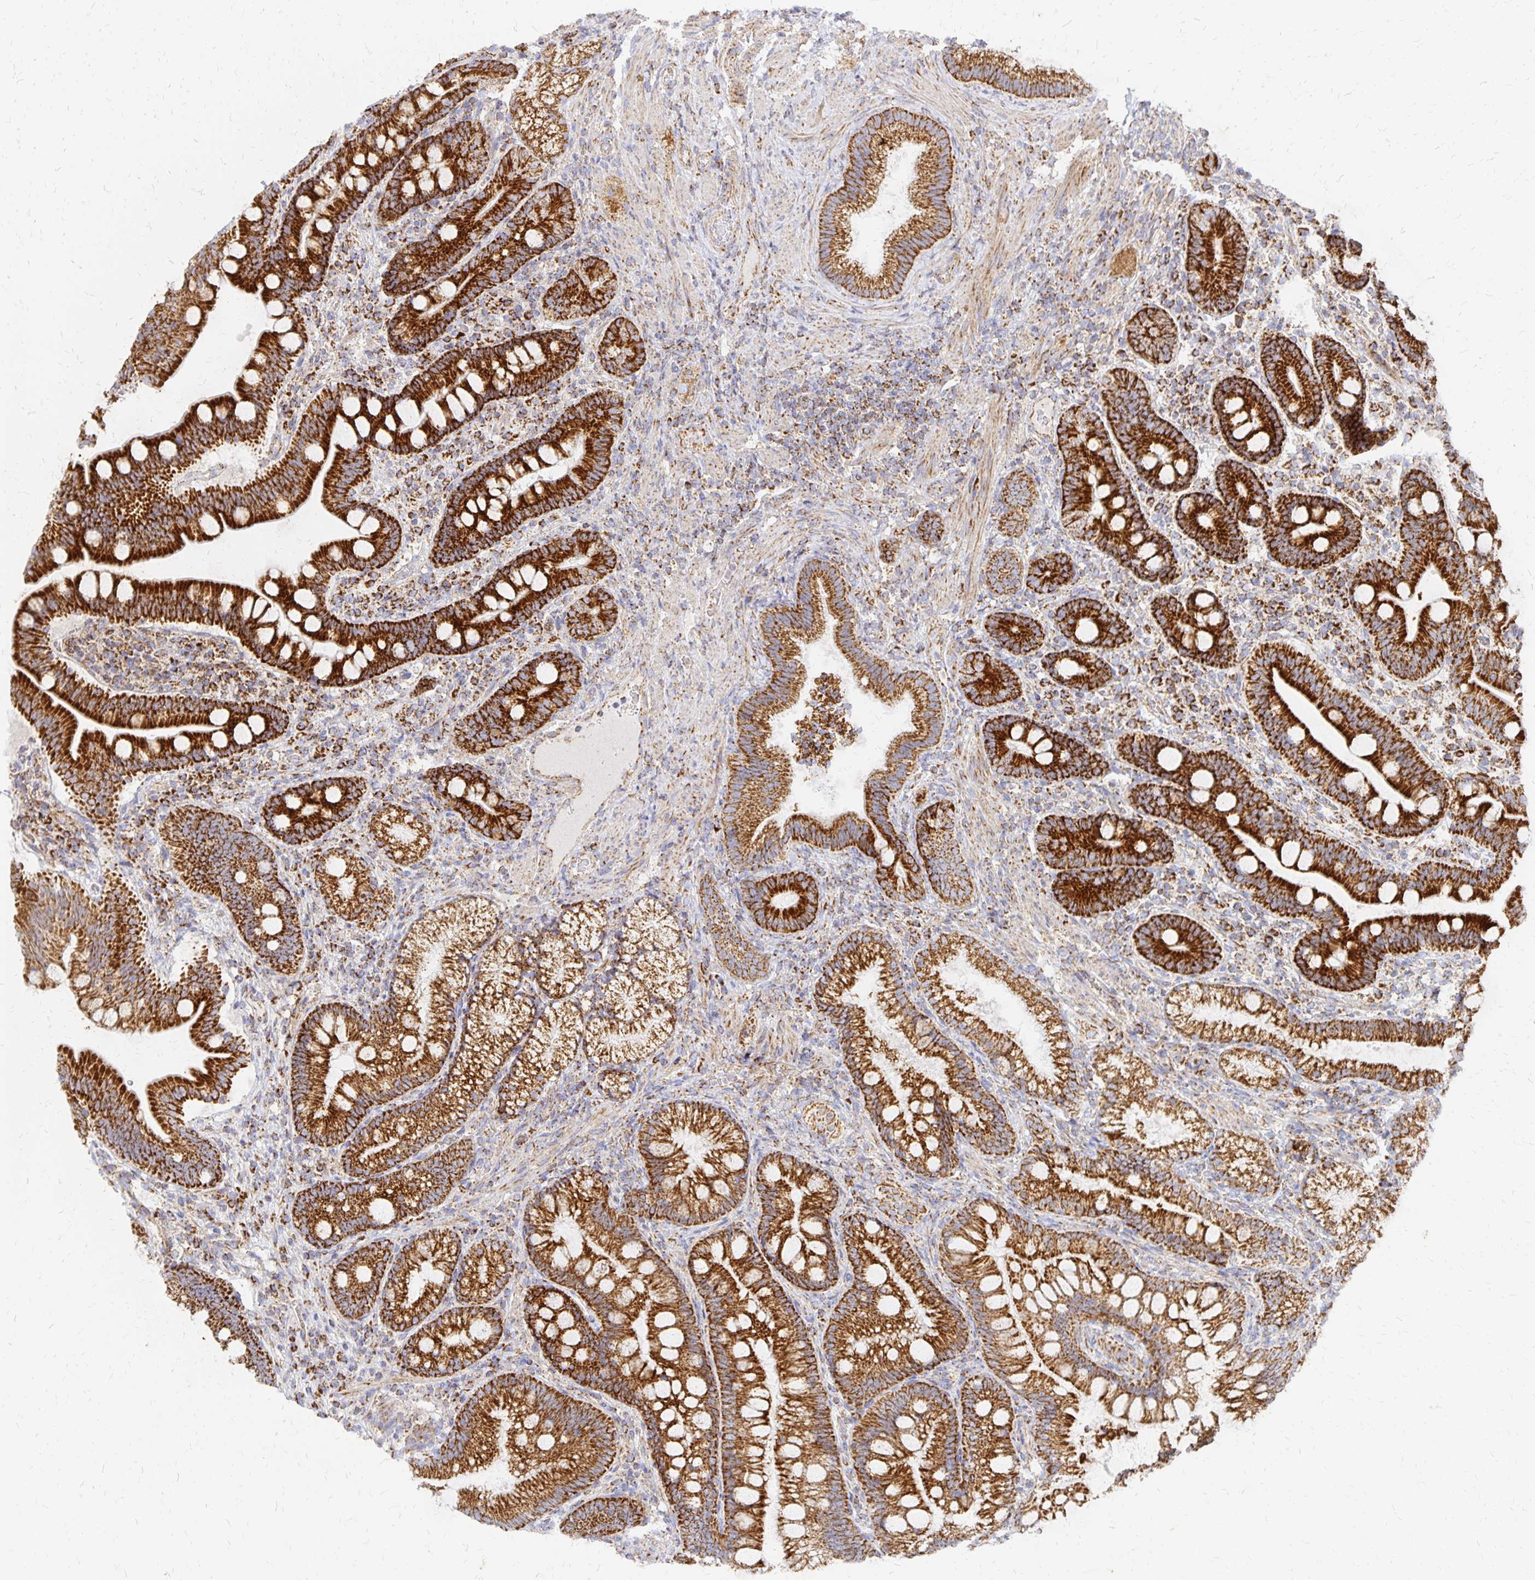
{"staining": {"intensity": "strong", "quantity": ">75%", "location": "cytoplasmic/membranous"}, "tissue": "duodenum", "cell_type": "Glandular cells", "image_type": "normal", "snomed": [{"axis": "morphology", "description": "Normal tissue, NOS"}, {"axis": "topography", "description": "Pancreas"}, {"axis": "topography", "description": "Duodenum"}], "caption": "Immunohistochemical staining of benign duodenum shows >75% levels of strong cytoplasmic/membranous protein expression in about >75% of glandular cells. (DAB = brown stain, brightfield microscopy at high magnification).", "gene": "STOML2", "patient": {"sex": "male", "age": 59}}